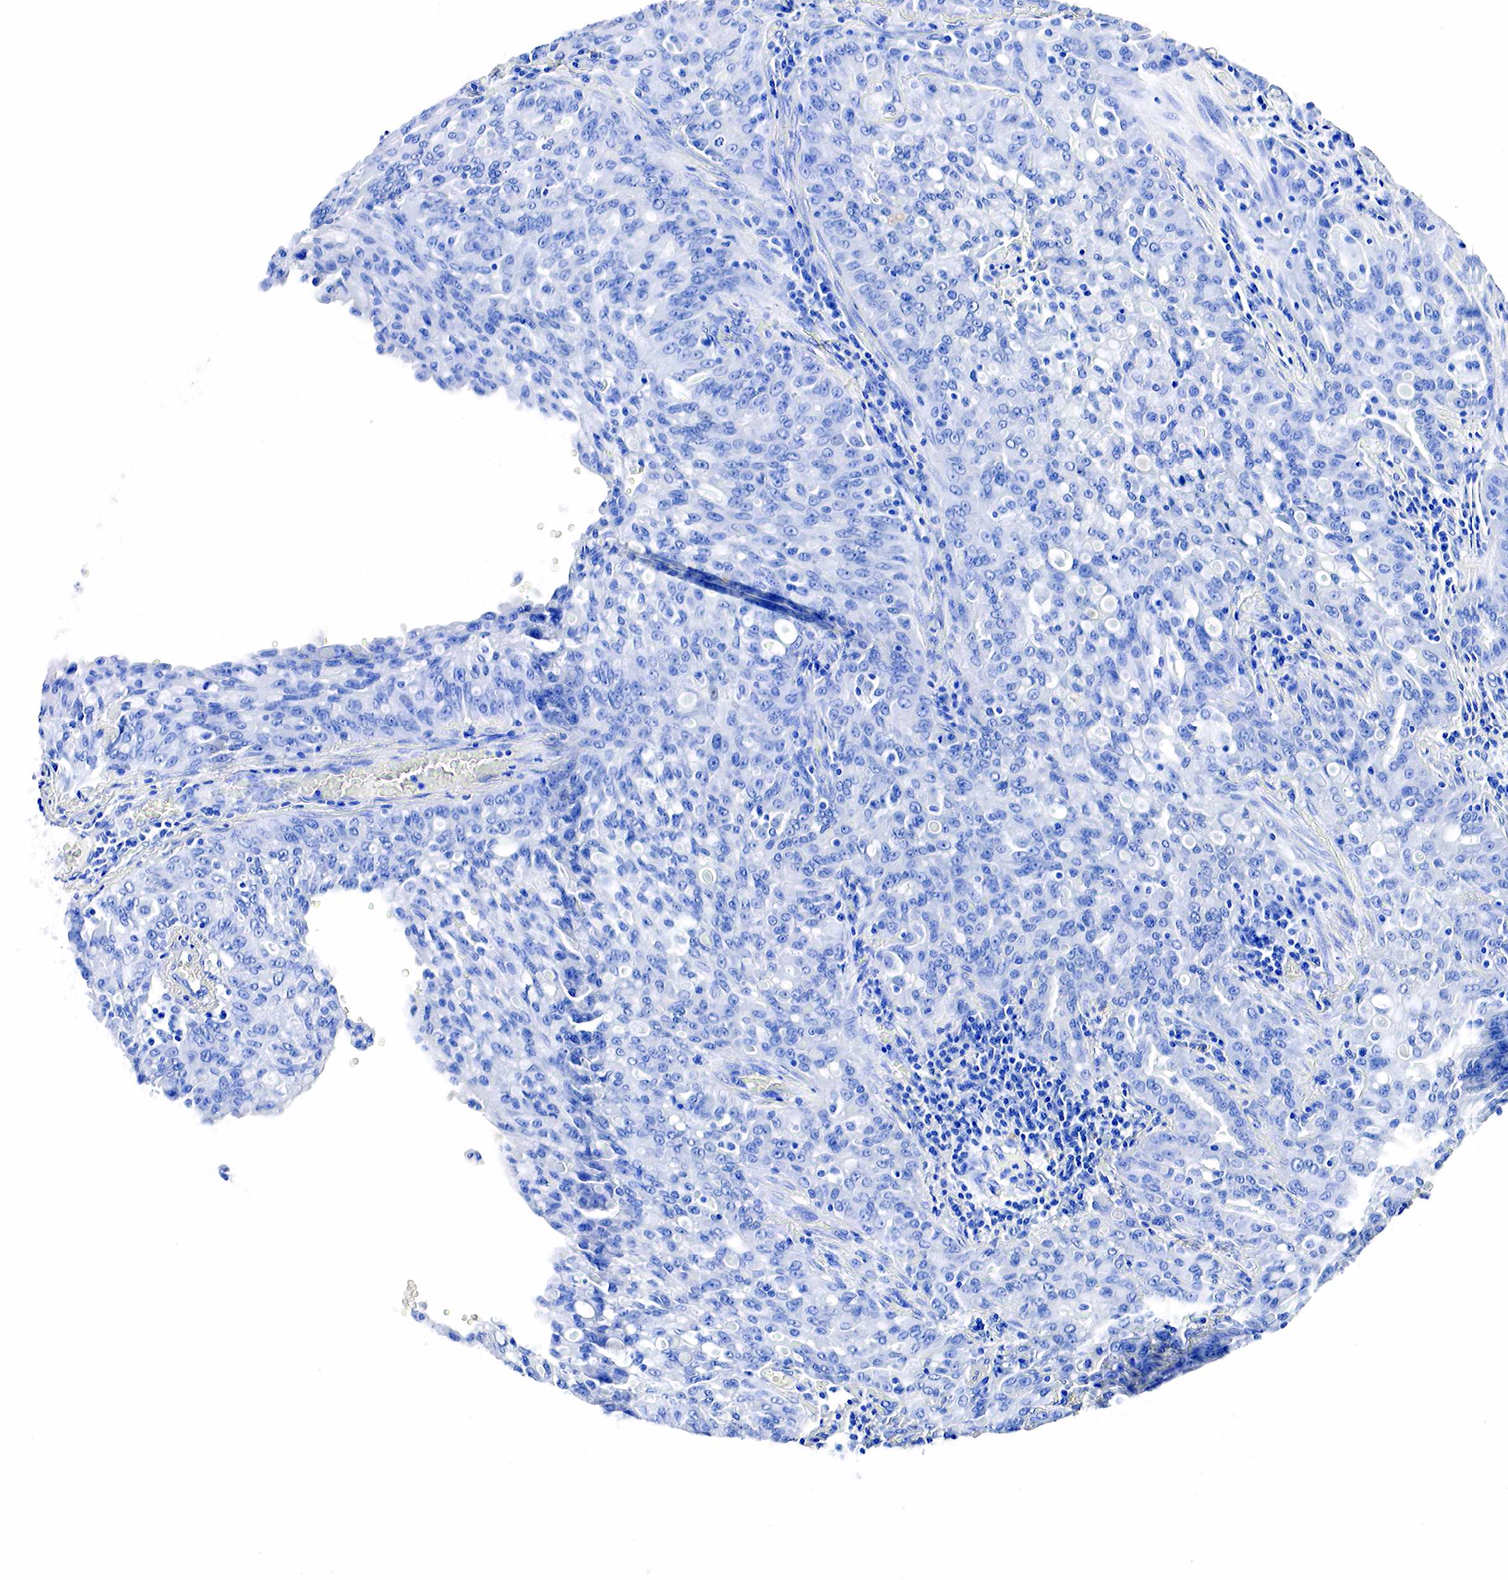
{"staining": {"intensity": "negative", "quantity": "none", "location": "none"}, "tissue": "lung cancer", "cell_type": "Tumor cells", "image_type": "cancer", "snomed": [{"axis": "morphology", "description": "Adenocarcinoma, NOS"}, {"axis": "topography", "description": "Lung"}], "caption": "Immunohistochemistry (IHC) image of neoplastic tissue: human lung cancer stained with DAB shows no significant protein expression in tumor cells.", "gene": "ACP3", "patient": {"sex": "female", "age": 44}}